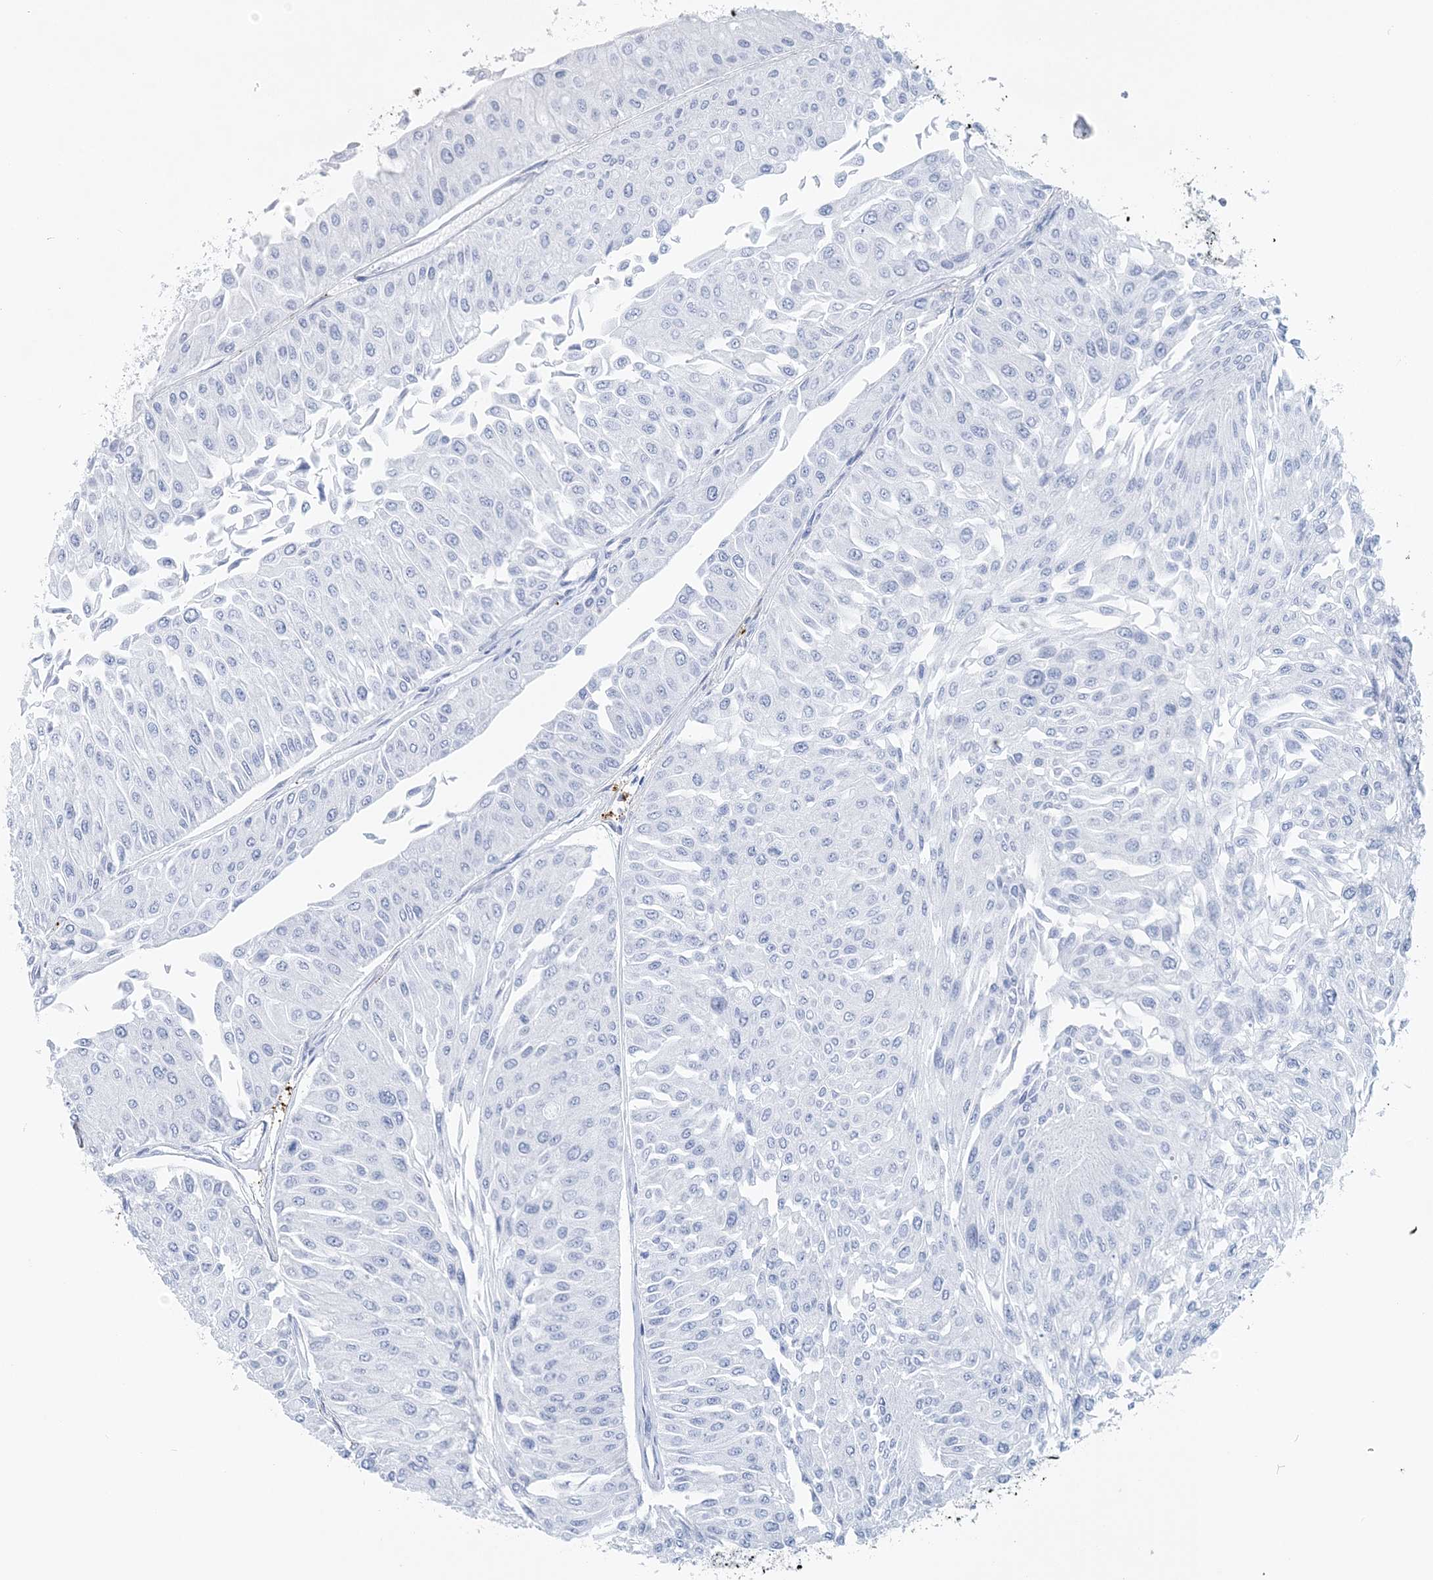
{"staining": {"intensity": "negative", "quantity": "none", "location": "none"}, "tissue": "urothelial cancer", "cell_type": "Tumor cells", "image_type": "cancer", "snomed": [{"axis": "morphology", "description": "Urothelial carcinoma, Low grade"}, {"axis": "topography", "description": "Urinary bladder"}], "caption": "Tumor cells show no significant expression in urothelial cancer. The staining is performed using DAB (3,3'-diaminobenzidine) brown chromogen with nuclei counter-stained in using hematoxylin.", "gene": "NKX6-1", "patient": {"sex": "male", "age": 67}}